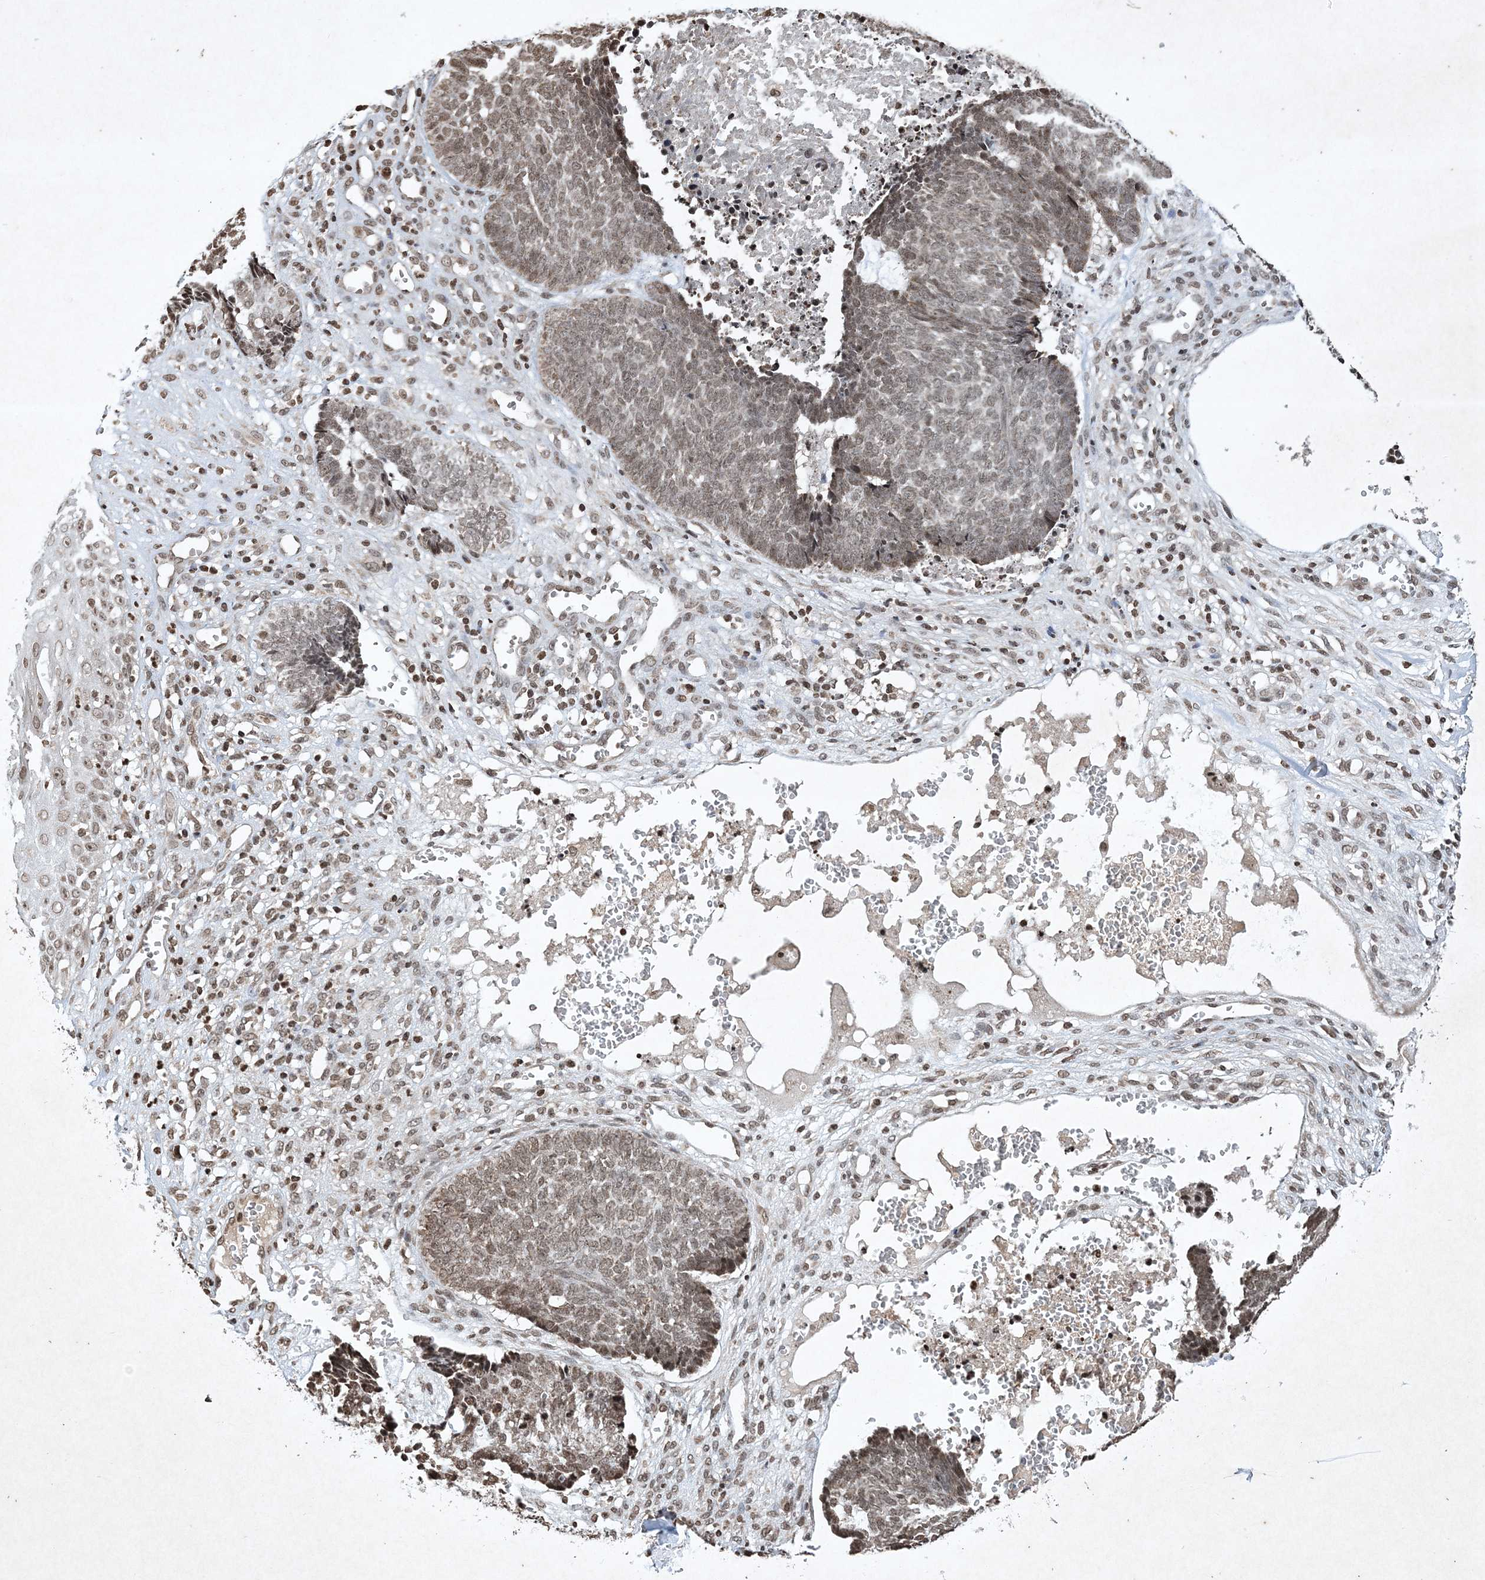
{"staining": {"intensity": "weak", "quantity": ">75%", "location": "nuclear"}, "tissue": "skin cancer", "cell_type": "Tumor cells", "image_type": "cancer", "snomed": [{"axis": "morphology", "description": "Basal cell carcinoma"}, {"axis": "topography", "description": "Skin"}], "caption": "Human basal cell carcinoma (skin) stained with a brown dye exhibits weak nuclear positive expression in about >75% of tumor cells.", "gene": "NEDD9", "patient": {"sex": "male", "age": 84}}